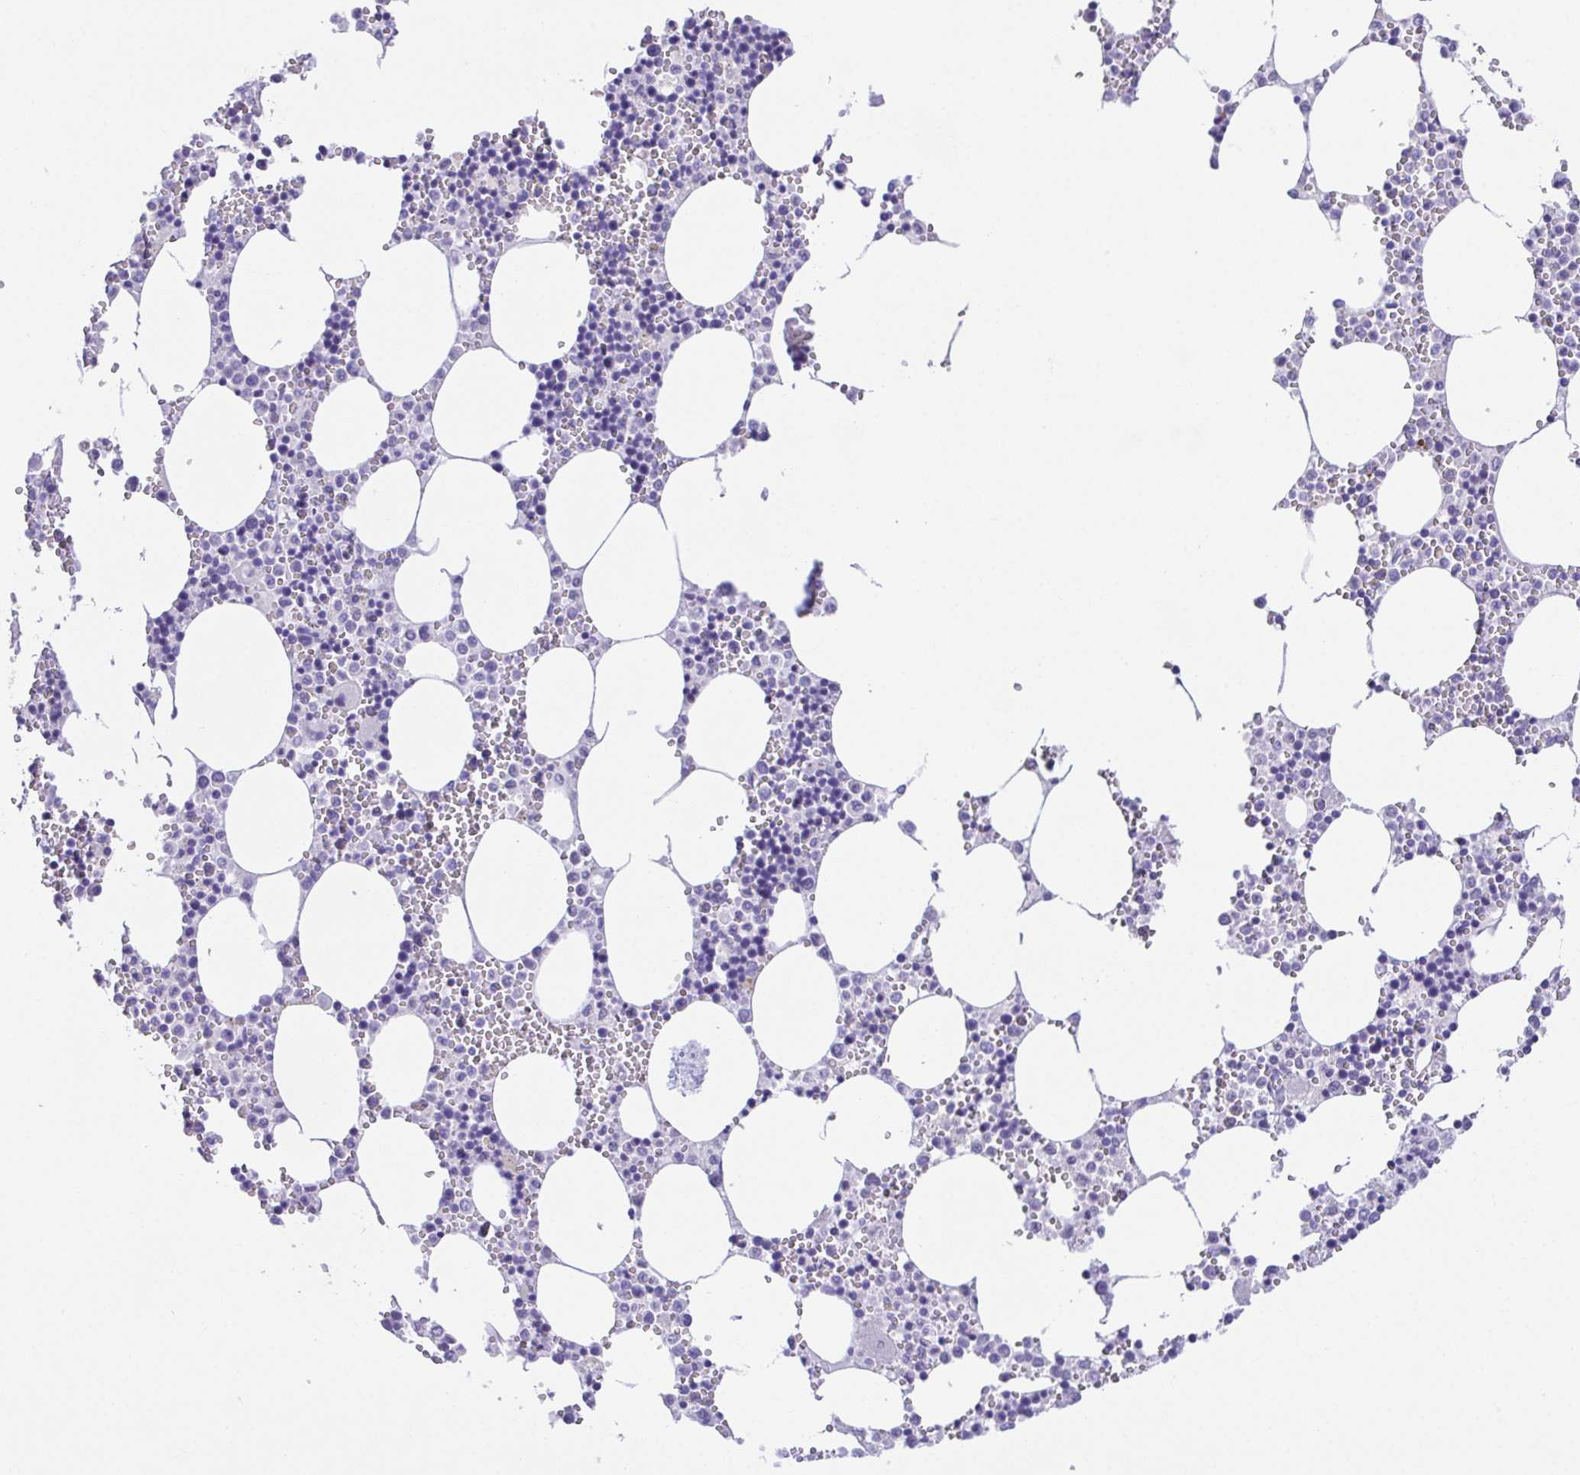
{"staining": {"intensity": "negative", "quantity": "none", "location": "none"}, "tissue": "bone marrow", "cell_type": "Hematopoietic cells", "image_type": "normal", "snomed": [{"axis": "morphology", "description": "Normal tissue, NOS"}, {"axis": "topography", "description": "Bone marrow"}], "caption": "The micrograph shows no significant expression in hematopoietic cells of bone marrow.", "gene": "SPATA4", "patient": {"sex": "male", "age": 54}}